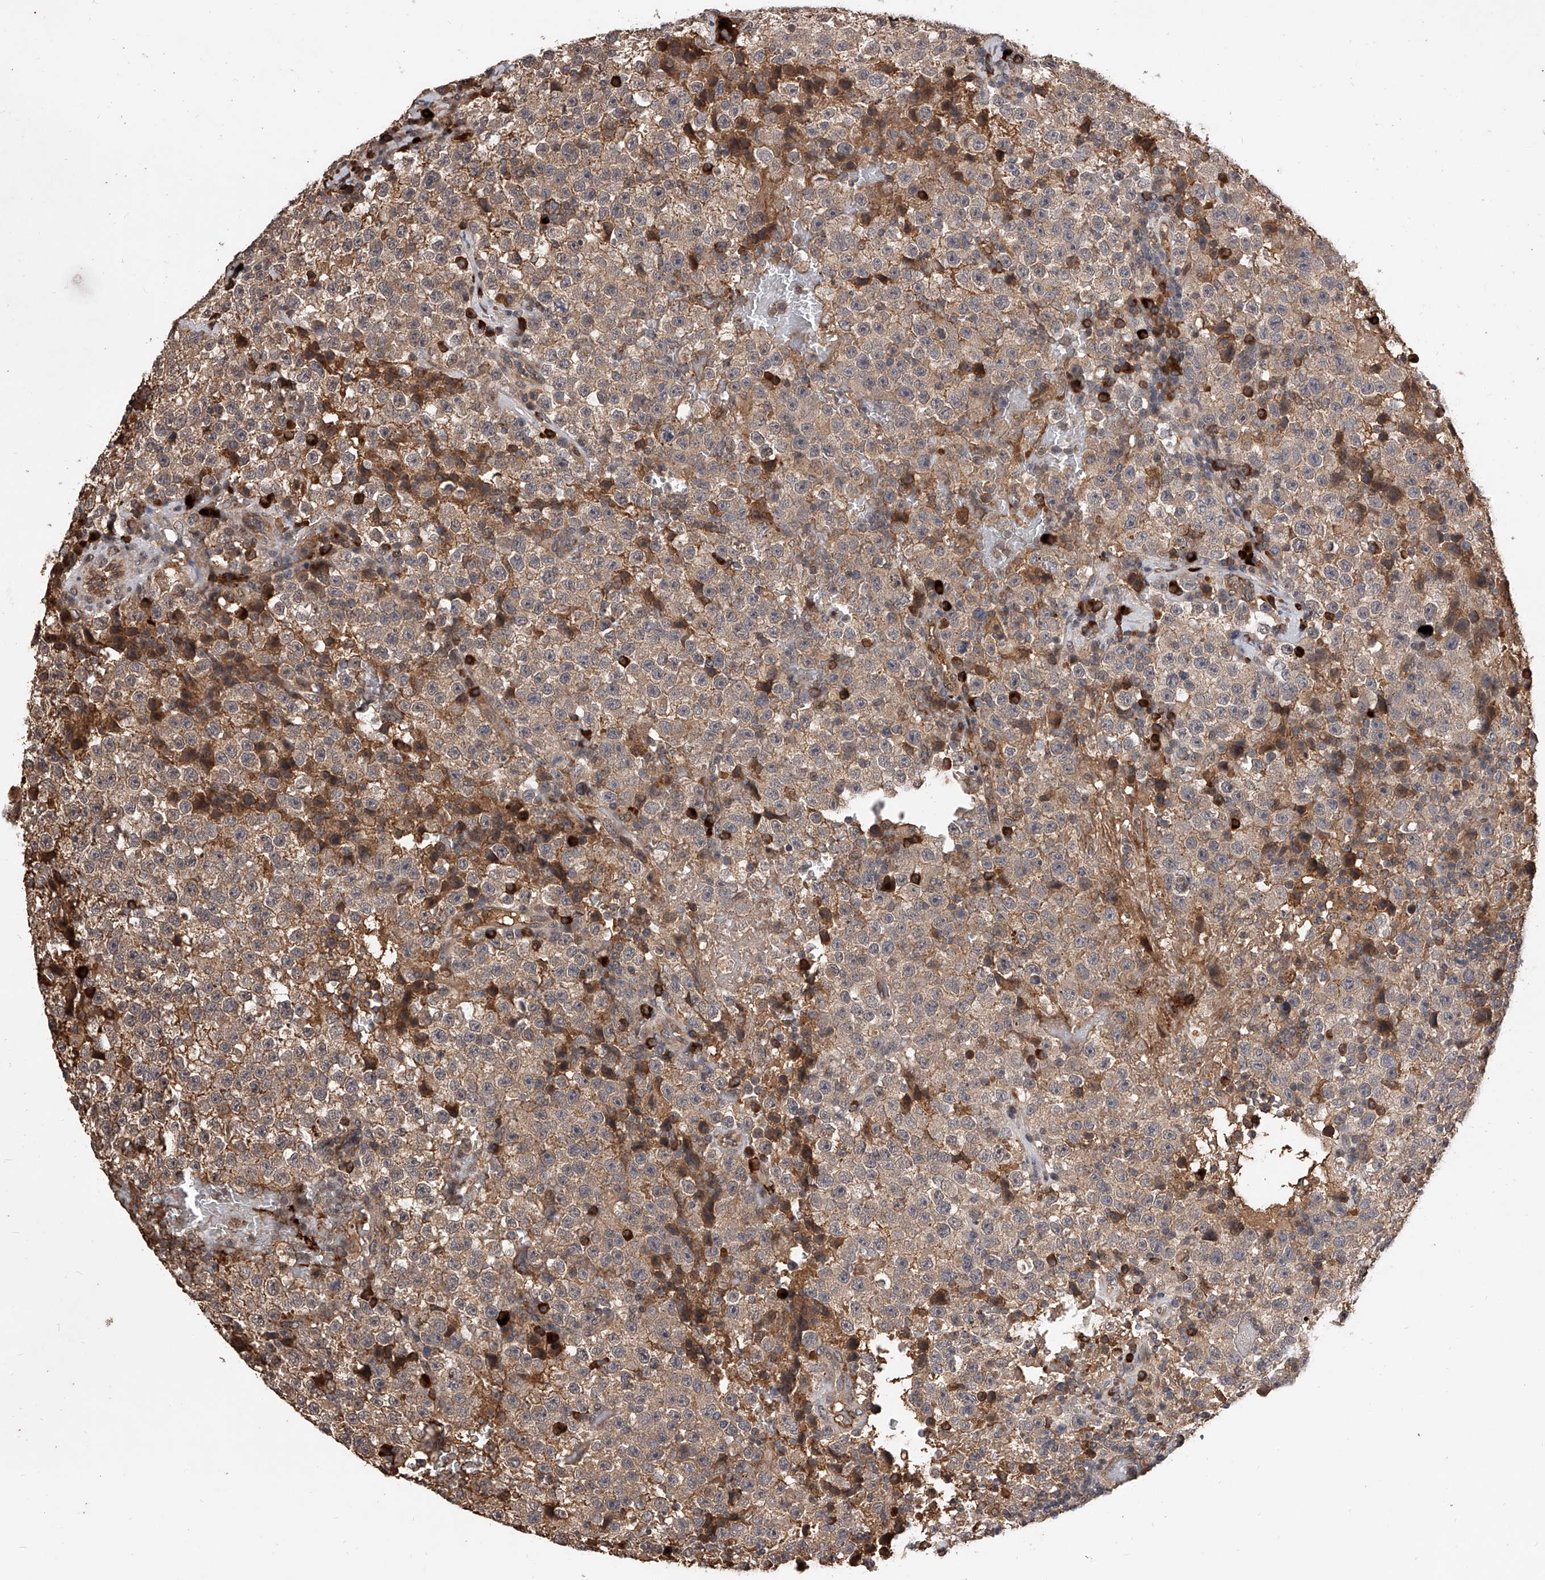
{"staining": {"intensity": "weak", "quantity": ">75%", "location": "cytoplasmic/membranous"}, "tissue": "testis cancer", "cell_type": "Tumor cells", "image_type": "cancer", "snomed": [{"axis": "morphology", "description": "Seminoma, NOS"}, {"axis": "topography", "description": "Testis"}], "caption": "Testis cancer stained with DAB immunohistochemistry exhibits low levels of weak cytoplasmic/membranous staining in about >75% of tumor cells. (brown staining indicates protein expression, while blue staining denotes nuclei).", "gene": "CFAP410", "patient": {"sex": "male", "age": 22}}